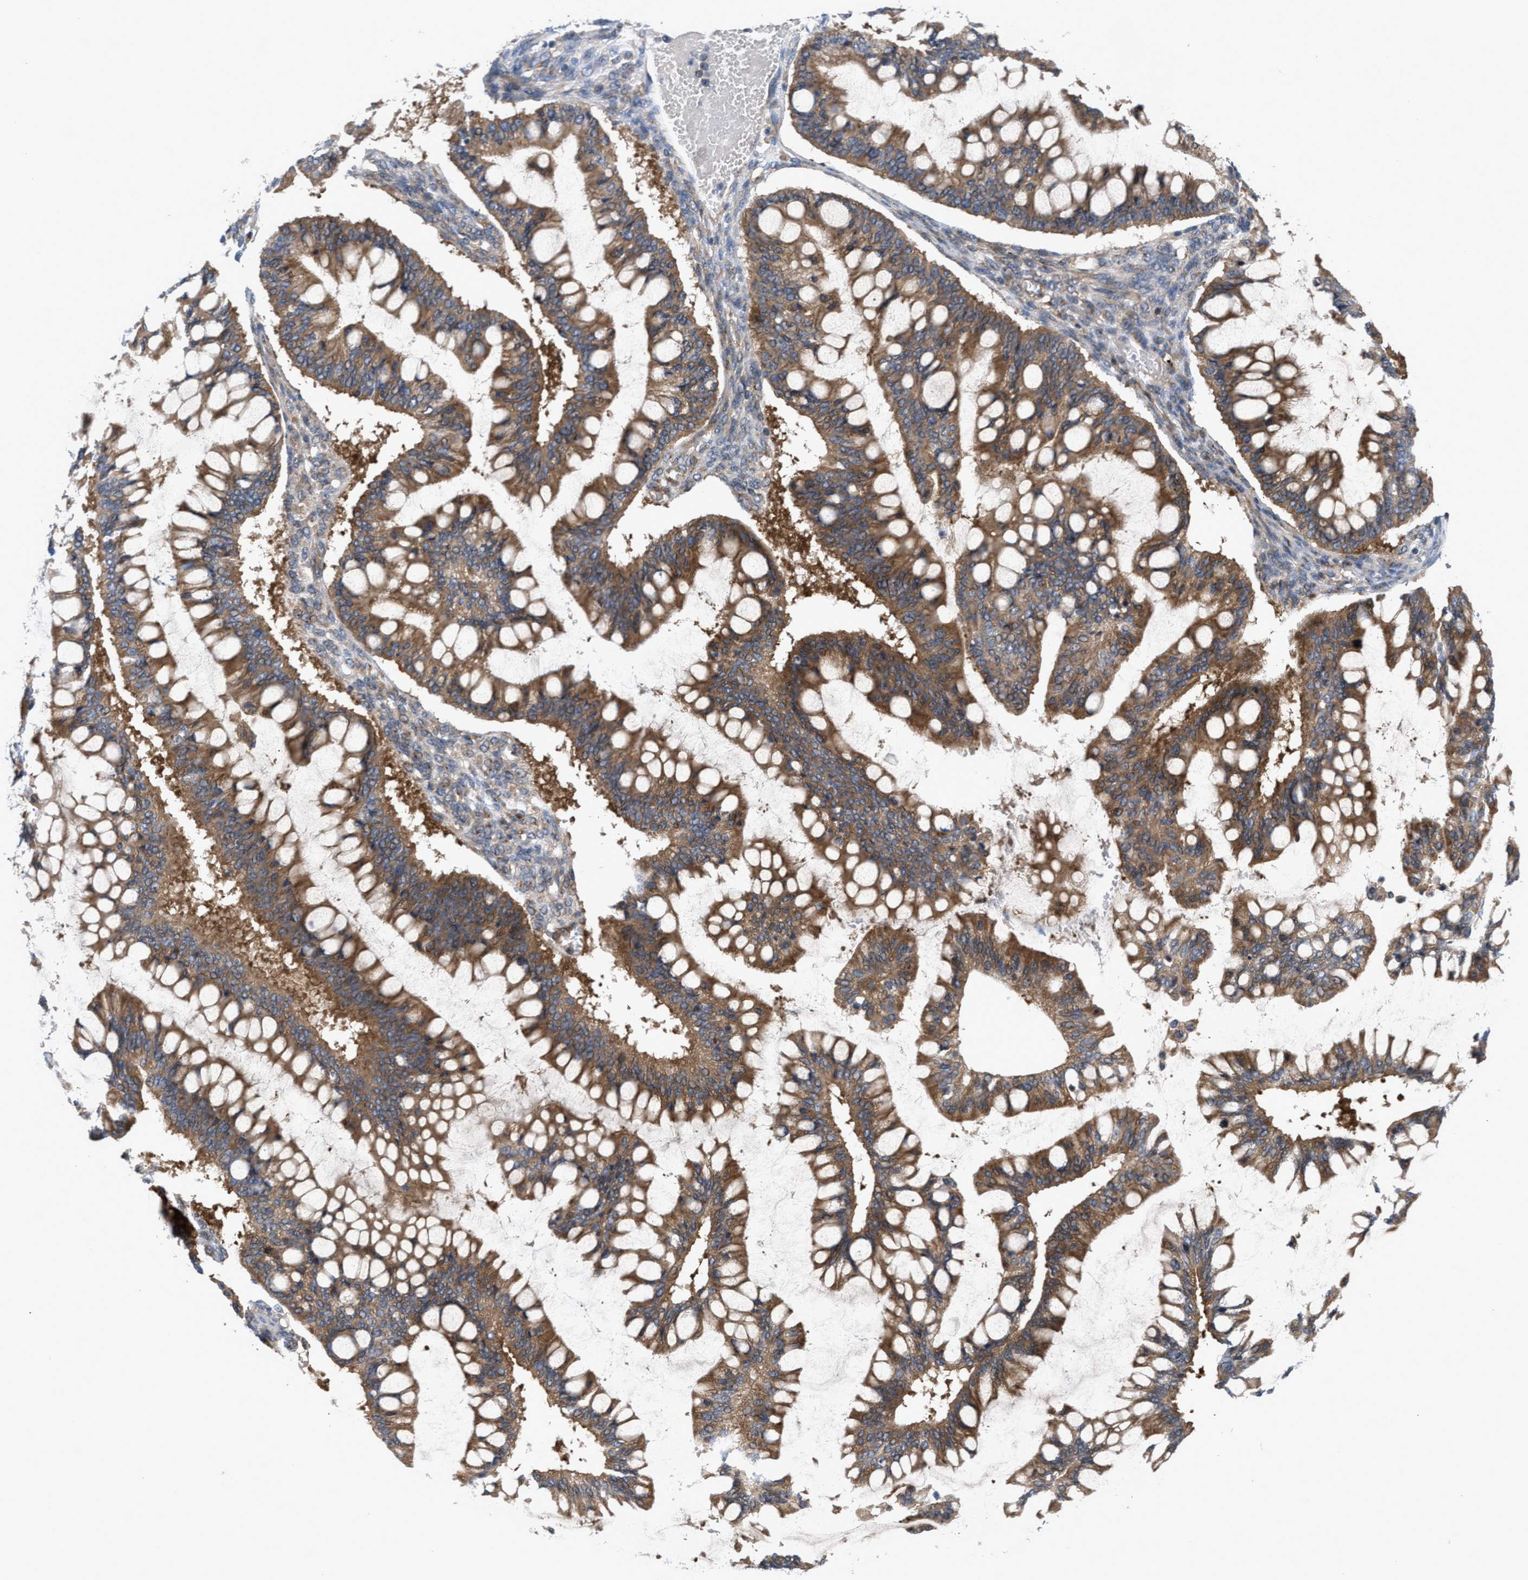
{"staining": {"intensity": "moderate", "quantity": ">75%", "location": "cytoplasmic/membranous"}, "tissue": "ovarian cancer", "cell_type": "Tumor cells", "image_type": "cancer", "snomed": [{"axis": "morphology", "description": "Cystadenocarcinoma, mucinous, NOS"}, {"axis": "topography", "description": "Ovary"}], "caption": "This photomicrograph reveals immunohistochemistry (IHC) staining of mucinous cystadenocarcinoma (ovarian), with medium moderate cytoplasmic/membranous staining in approximately >75% of tumor cells.", "gene": "LAPTM4B", "patient": {"sex": "female", "age": 73}}